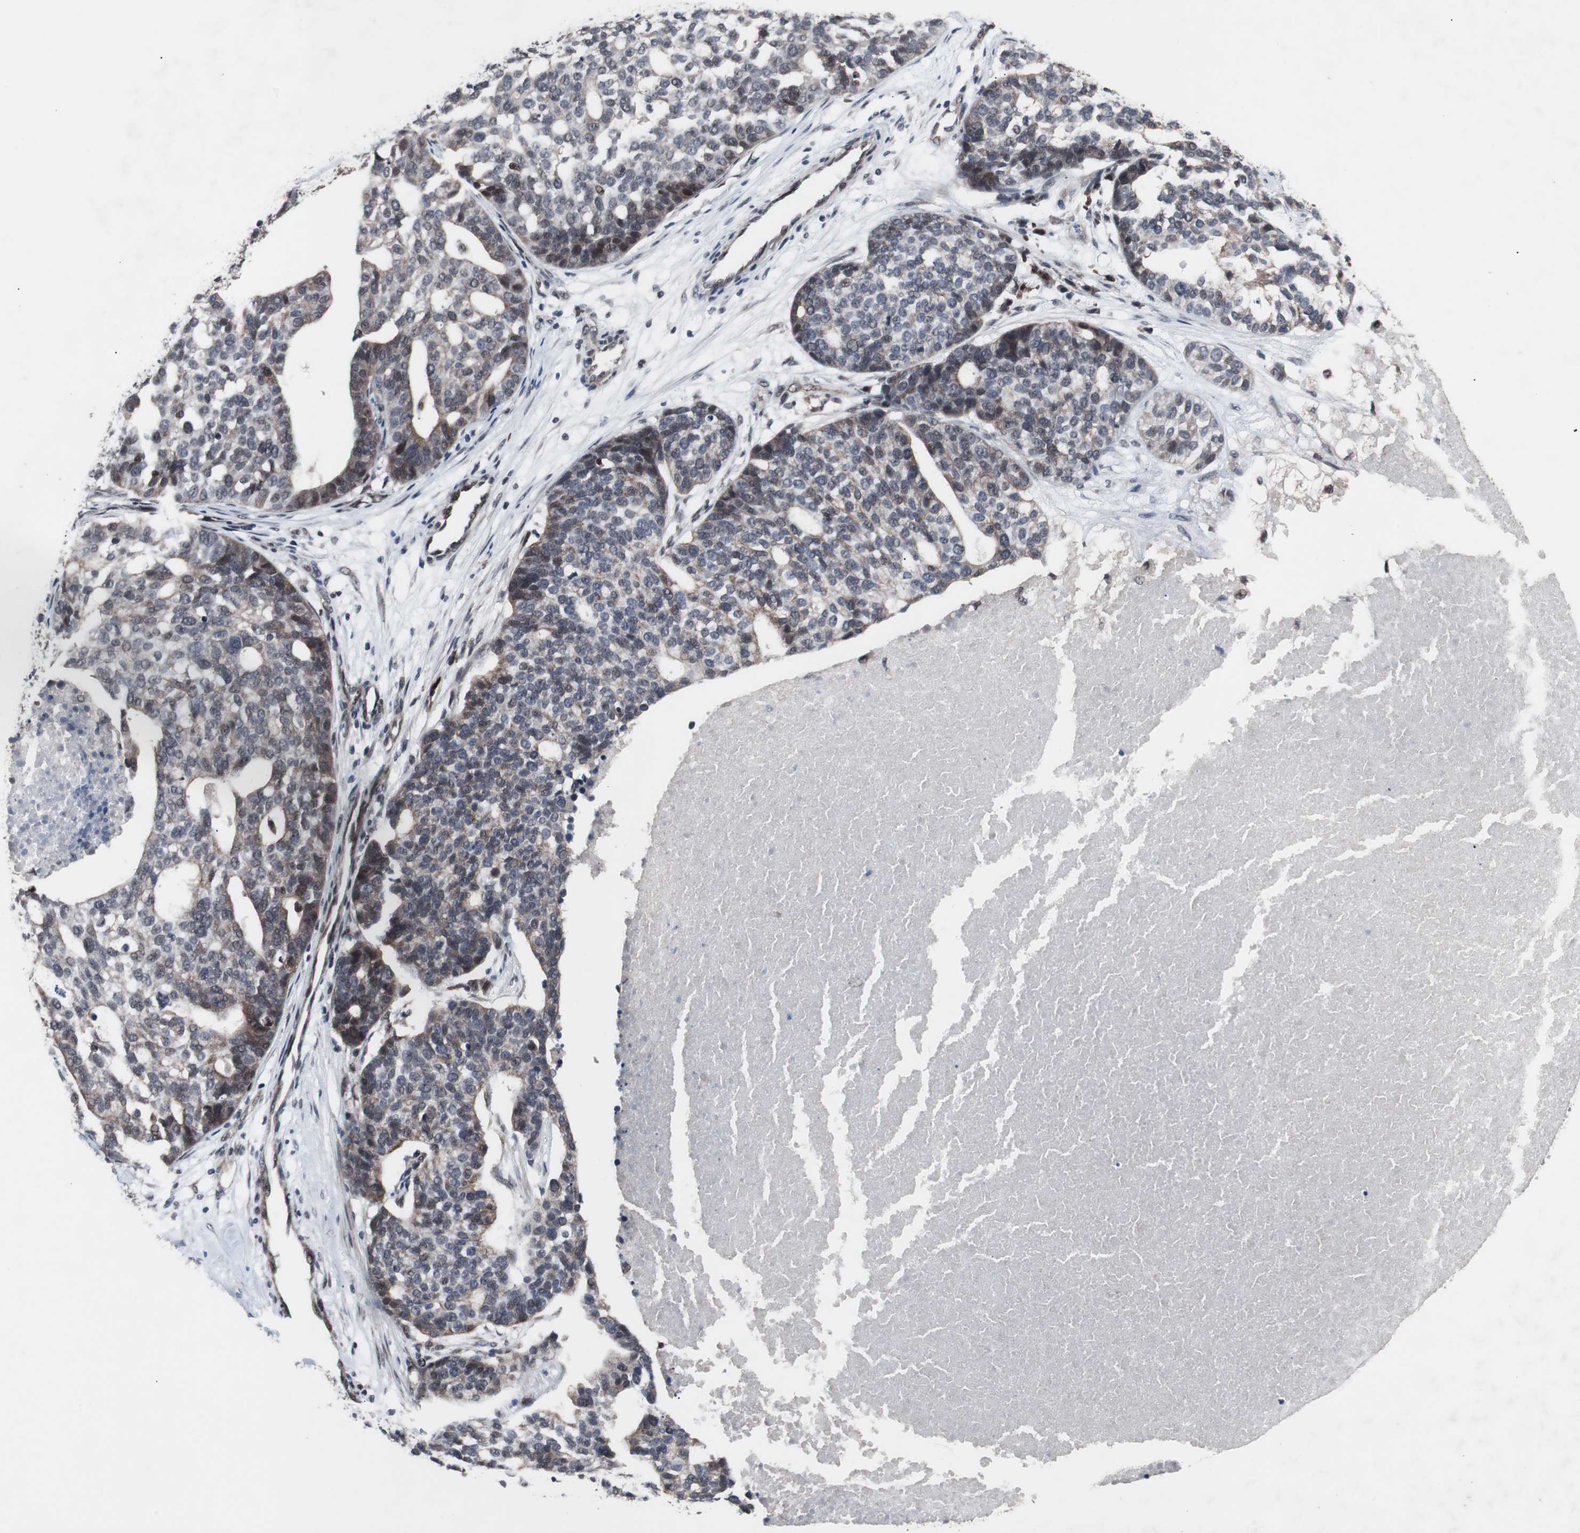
{"staining": {"intensity": "moderate", "quantity": "<25%", "location": "cytoplasmic/membranous"}, "tissue": "ovarian cancer", "cell_type": "Tumor cells", "image_type": "cancer", "snomed": [{"axis": "morphology", "description": "Cystadenocarcinoma, serous, NOS"}, {"axis": "topography", "description": "Ovary"}], "caption": "Ovarian cancer tissue displays moderate cytoplasmic/membranous staining in about <25% of tumor cells, visualized by immunohistochemistry.", "gene": "GTF2F2", "patient": {"sex": "female", "age": 59}}